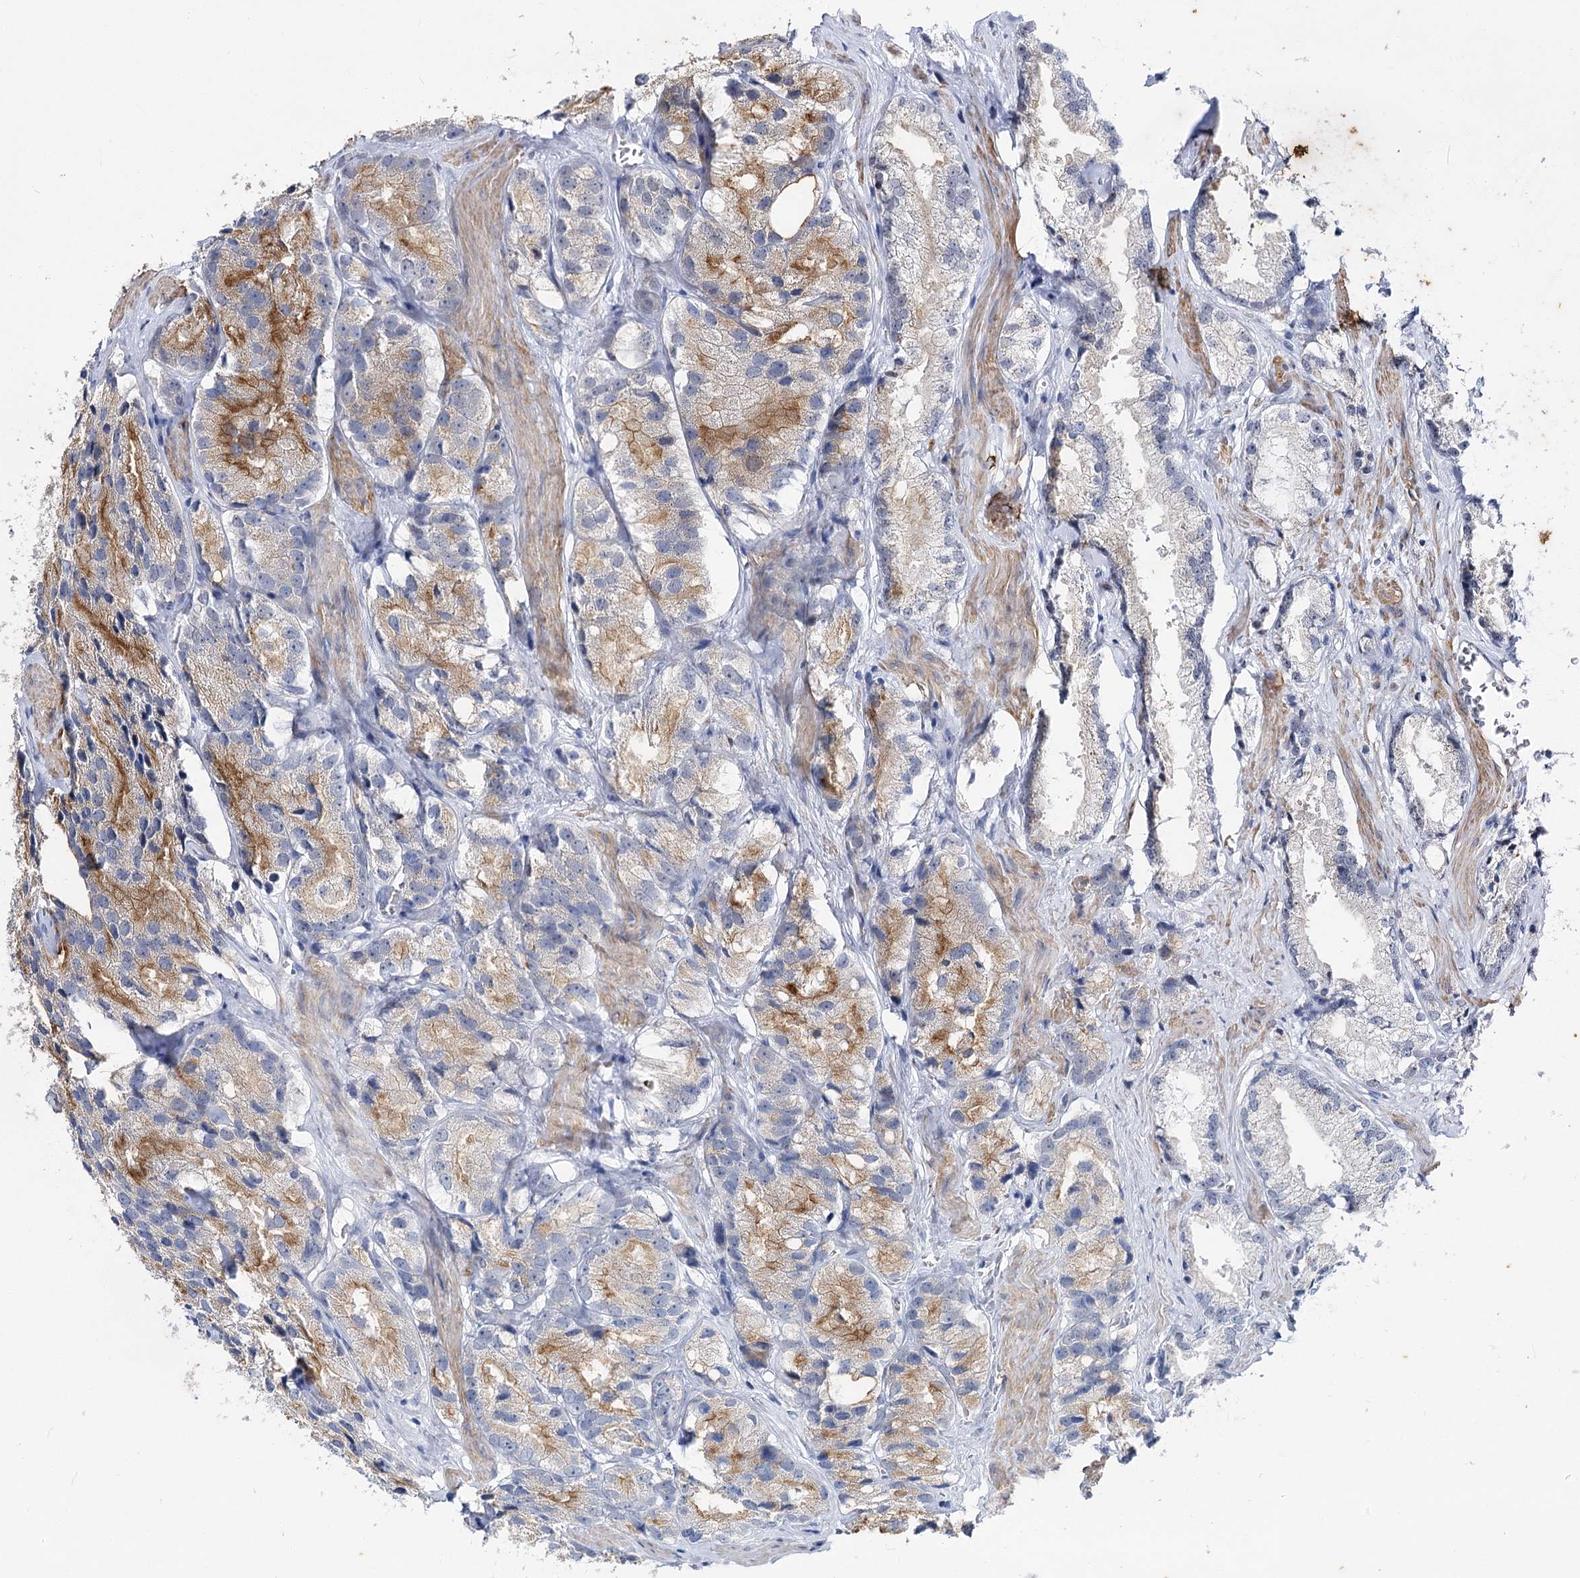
{"staining": {"intensity": "moderate", "quantity": "25%-75%", "location": "cytoplasmic/membranous"}, "tissue": "prostate cancer", "cell_type": "Tumor cells", "image_type": "cancer", "snomed": [{"axis": "morphology", "description": "Adenocarcinoma, High grade"}, {"axis": "topography", "description": "Prostate"}], "caption": "High-grade adenocarcinoma (prostate) stained with DAB immunohistochemistry (IHC) exhibits medium levels of moderate cytoplasmic/membranous staining in approximately 25%-75% of tumor cells.", "gene": "AGXT2", "patient": {"sex": "male", "age": 66}}